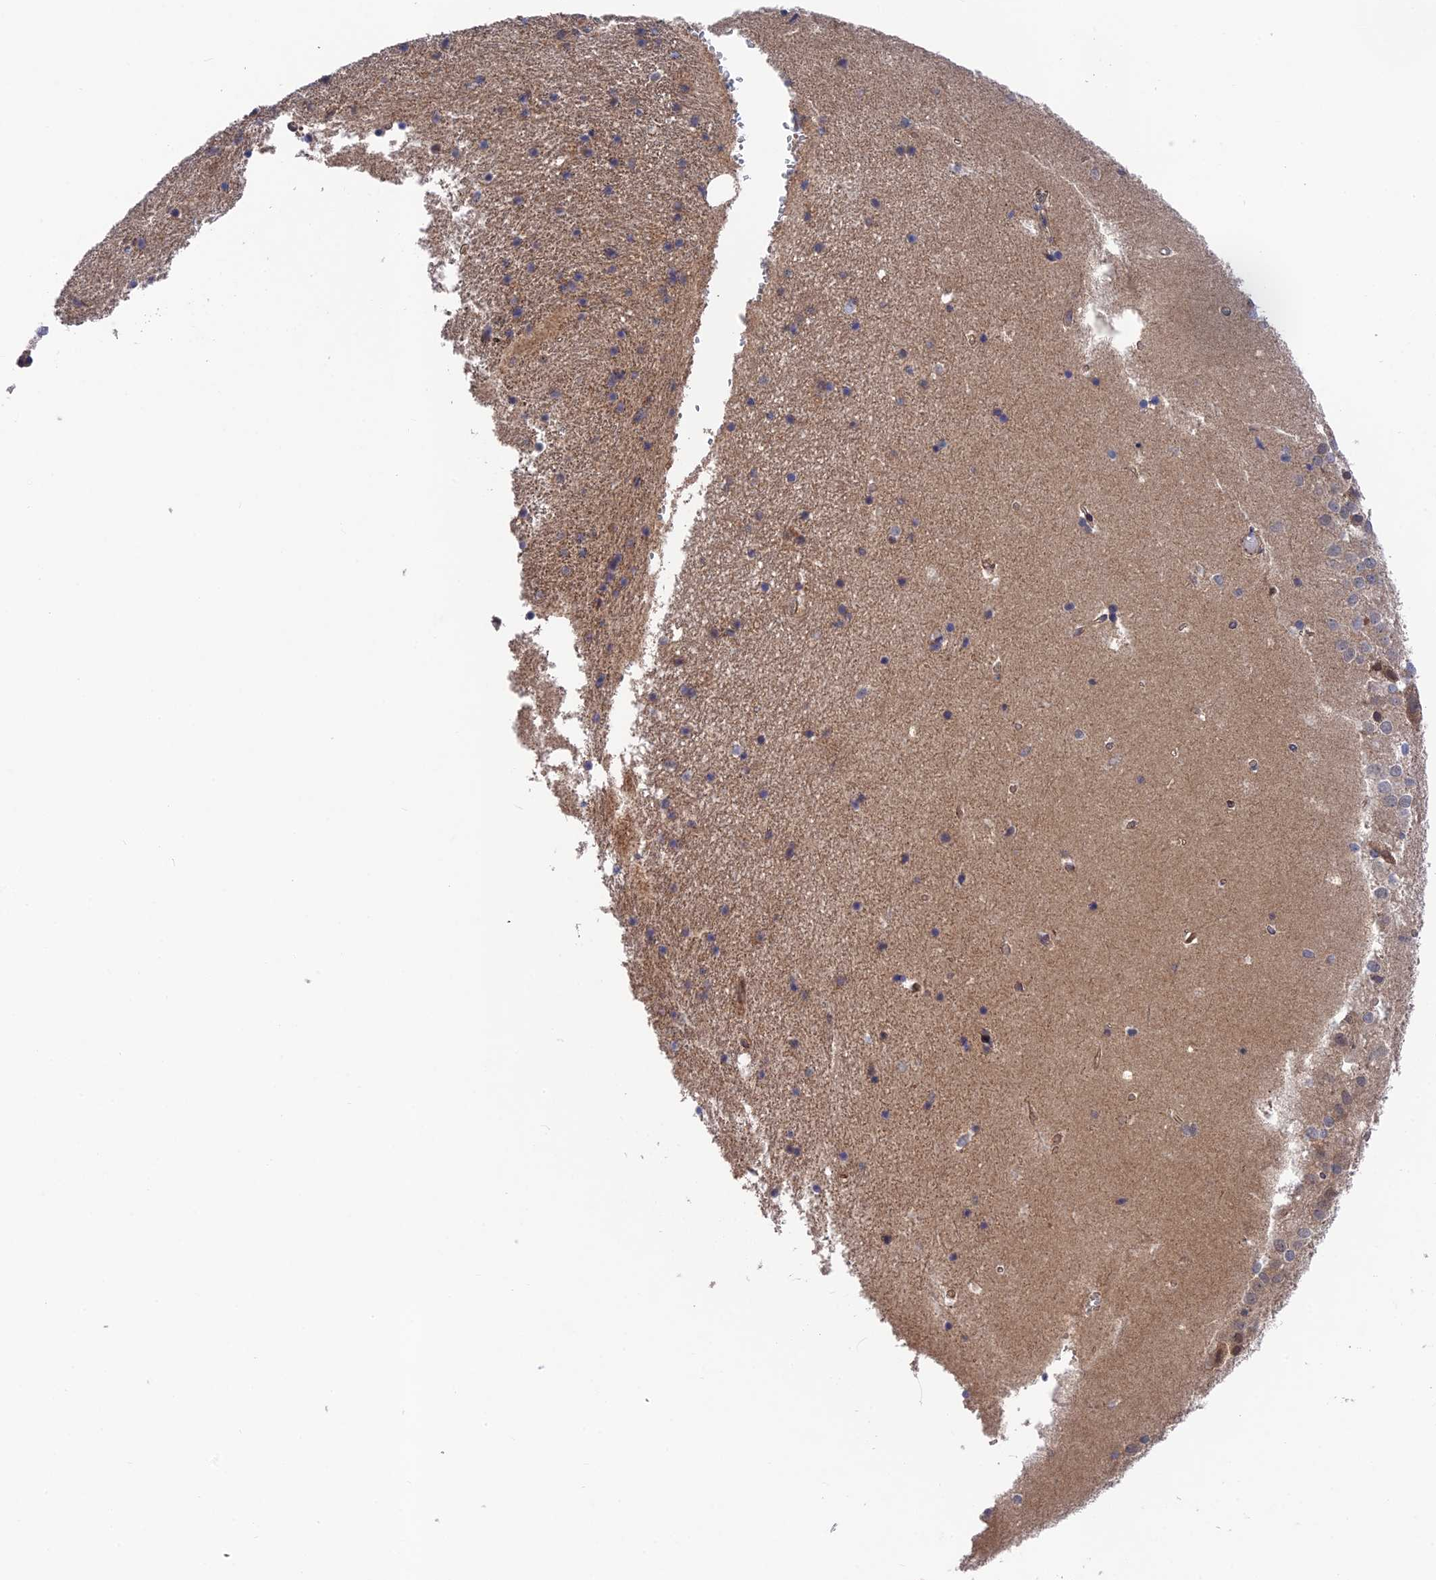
{"staining": {"intensity": "negative", "quantity": "none", "location": "none"}, "tissue": "hippocampus", "cell_type": "Glial cells", "image_type": "normal", "snomed": [{"axis": "morphology", "description": "Normal tissue, NOS"}, {"axis": "topography", "description": "Hippocampus"}], "caption": "This is an immunohistochemistry (IHC) micrograph of unremarkable hippocampus. There is no expression in glial cells.", "gene": "UROS", "patient": {"sex": "female", "age": 52}}